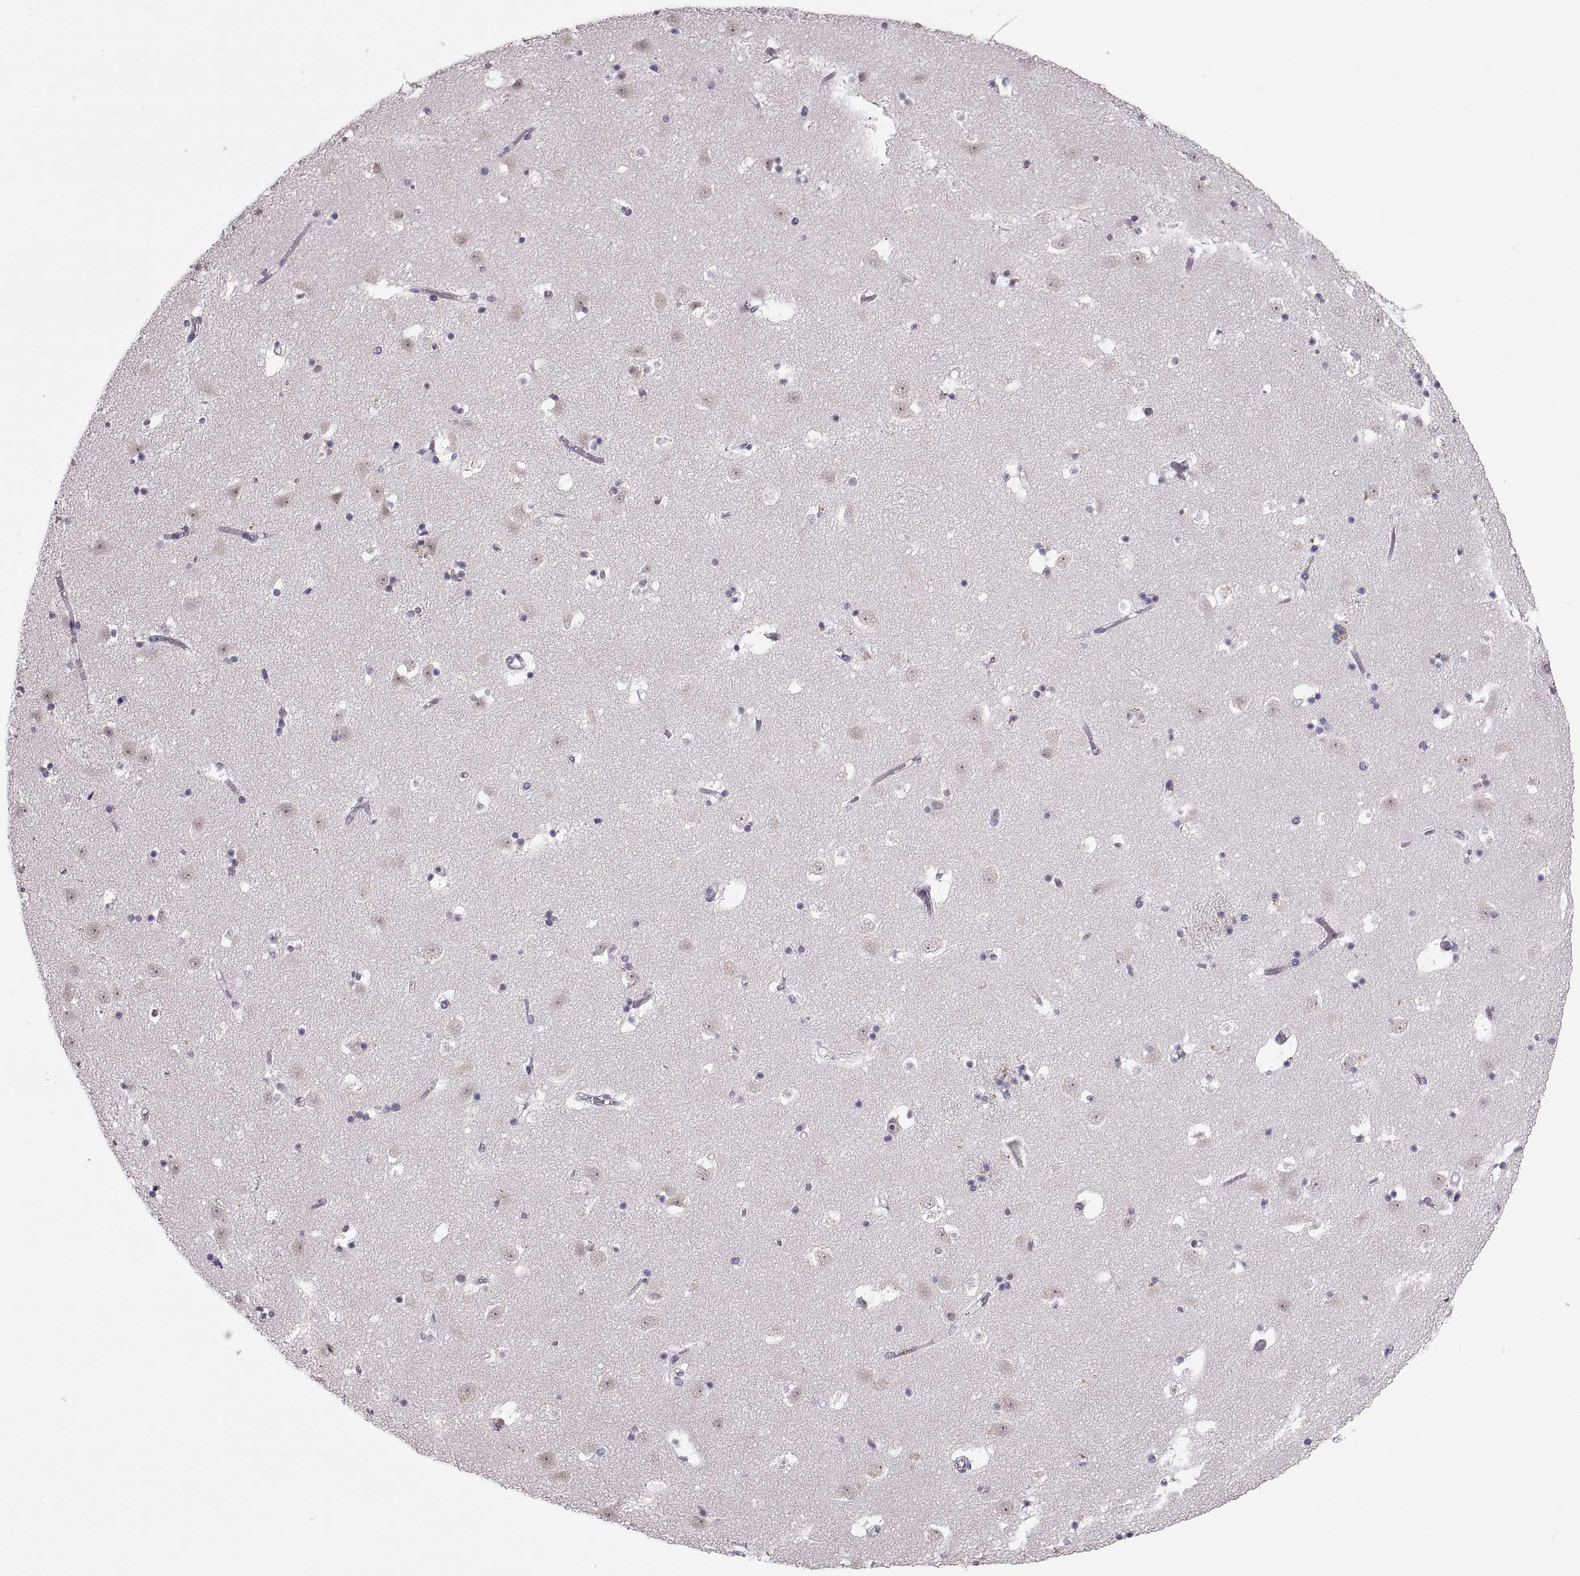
{"staining": {"intensity": "negative", "quantity": "none", "location": "none"}, "tissue": "caudate", "cell_type": "Glial cells", "image_type": "normal", "snomed": [{"axis": "morphology", "description": "Normal tissue, NOS"}, {"axis": "topography", "description": "Lateral ventricle wall"}], "caption": "There is no significant expression in glial cells of caudate. (DAB immunohistochemistry (IHC) with hematoxylin counter stain).", "gene": "TTC21A", "patient": {"sex": "female", "age": 42}}